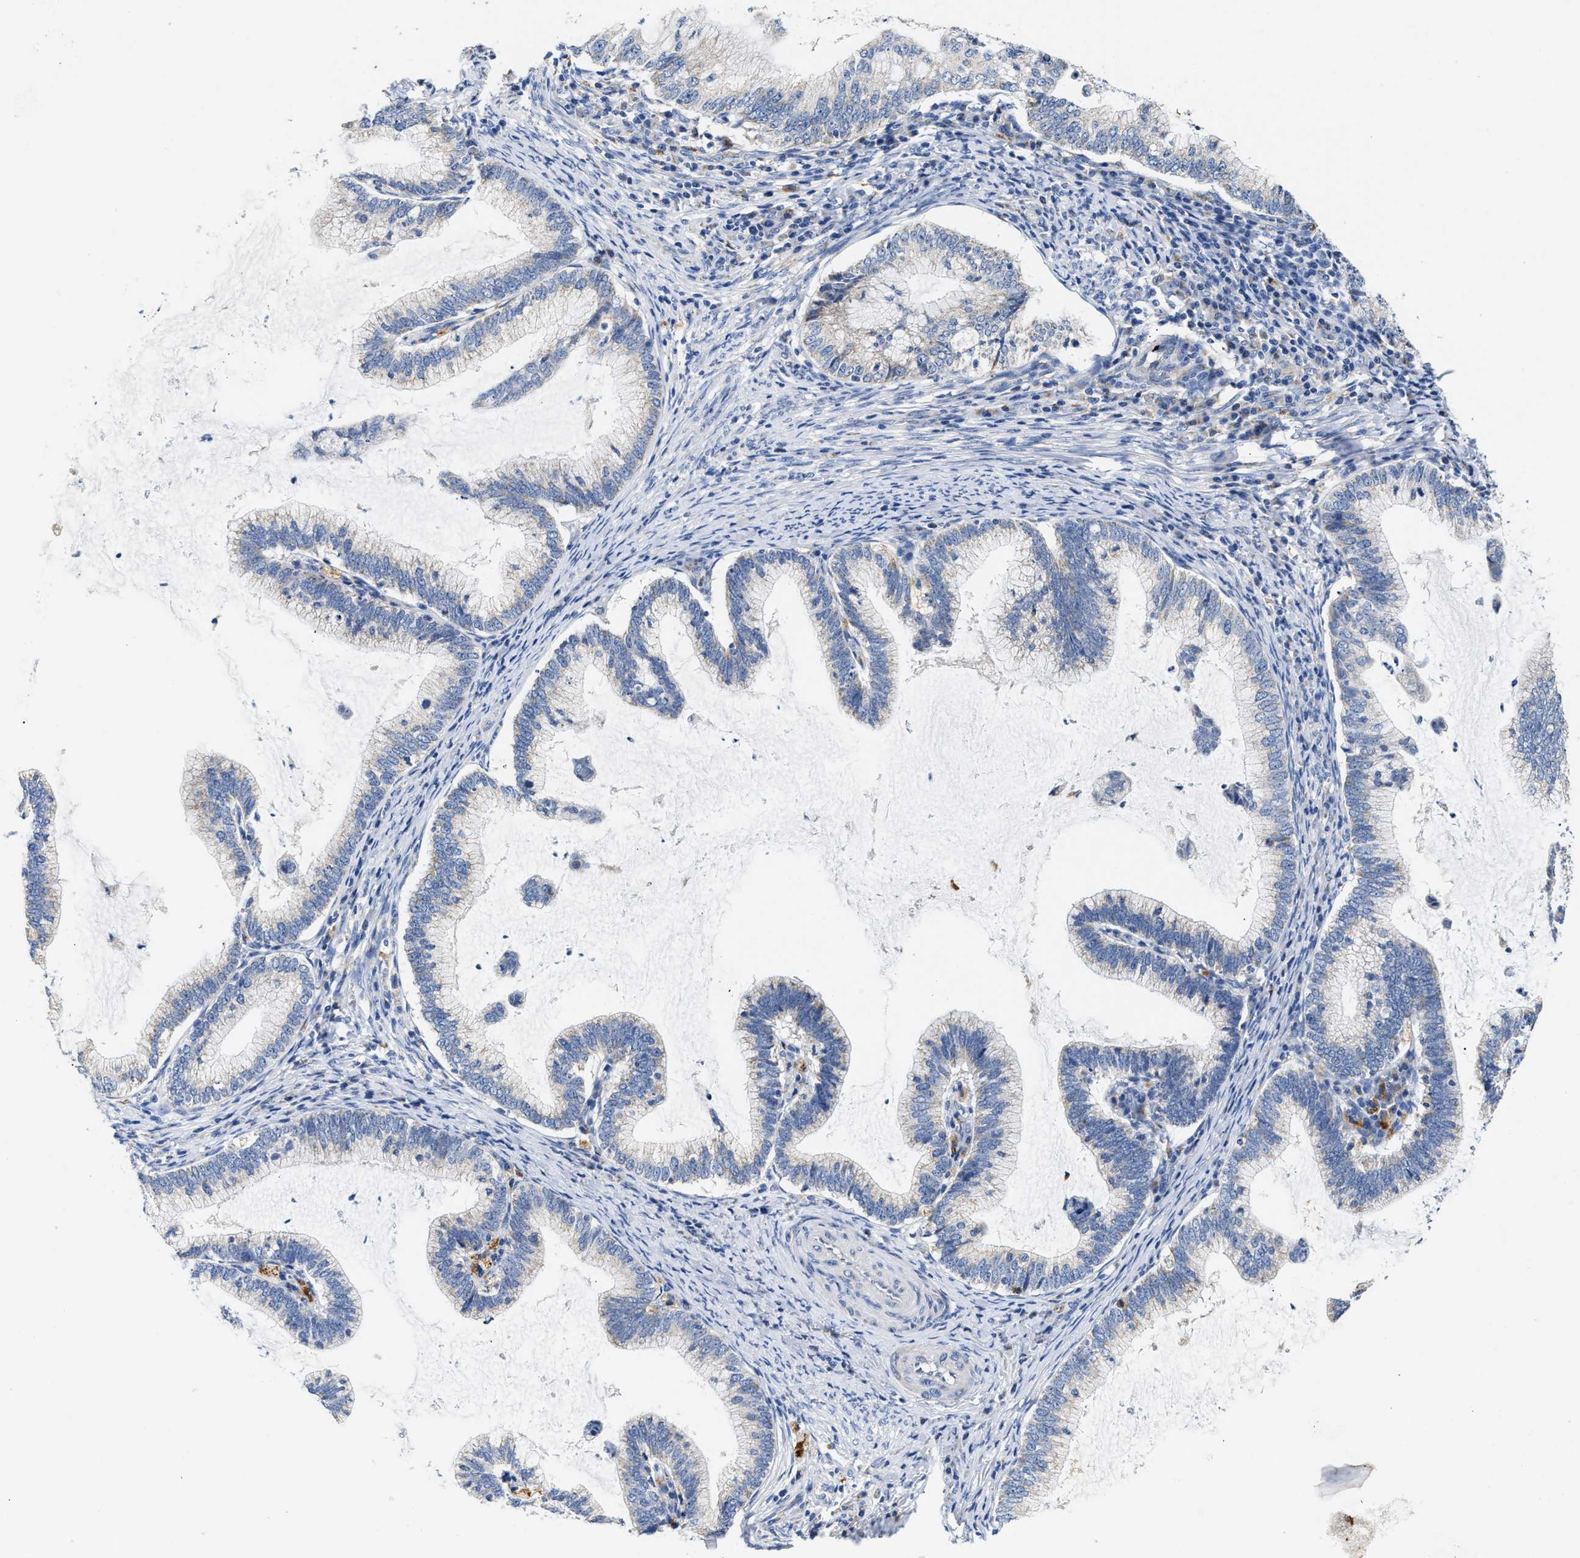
{"staining": {"intensity": "negative", "quantity": "none", "location": "none"}, "tissue": "cervical cancer", "cell_type": "Tumor cells", "image_type": "cancer", "snomed": [{"axis": "morphology", "description": "Adenocarcinoma, NOS"}, {"axis": "topography", "description": "Cervix"}], "caption": "Immunohistochemical staining of human cervical adenocarcinoma shows no significant staining in tumor cells. (DAB (3,3'-diaminobenzidine) IHC with hematoxylin counter stain).", "gene": "ACADVL", "patient": {"sex": "female", "age": 36}}